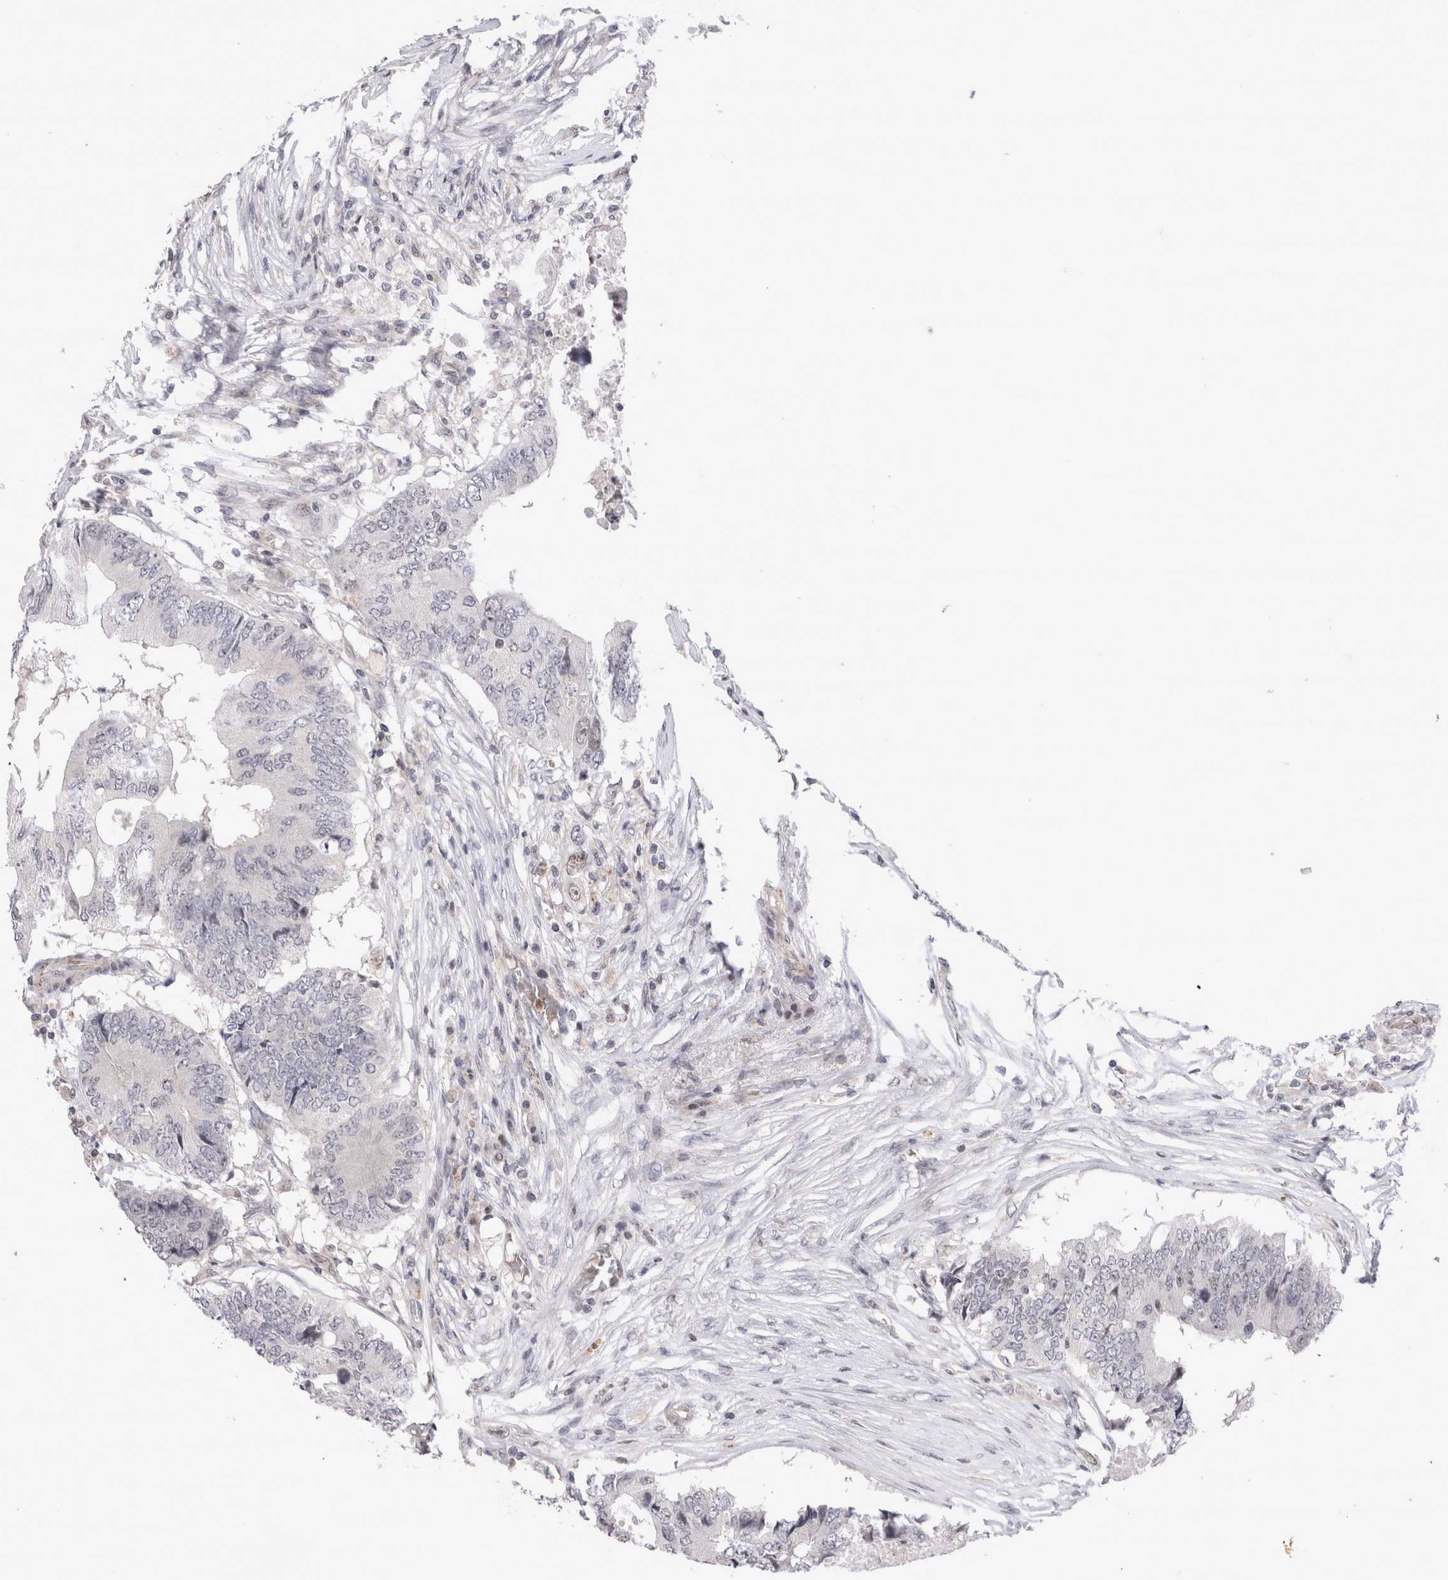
{"staining": {"intensity": "negative", "quantity": "none", "location": "none"}, "tissue": "colorectal cancer", "cell_type": "Tumor cells", "image_type": "cancer", "snomed": [{"axis": "morphology", "description": "Adenocarcinoma, NOS"}, {"axis": "topography", "description": "Colon"}], "caption": "A high-resolution photomicrograph shows immunohistochemistry staining of colorectal cancer (adenocarcinoma), which displays no significant staining in tumor cells. (Brightfield microscopy of DAB immunohistochemistry (IHC) at high magnification).", "gene": "STK11", "patient": {"sex": "male", "age": 71}}